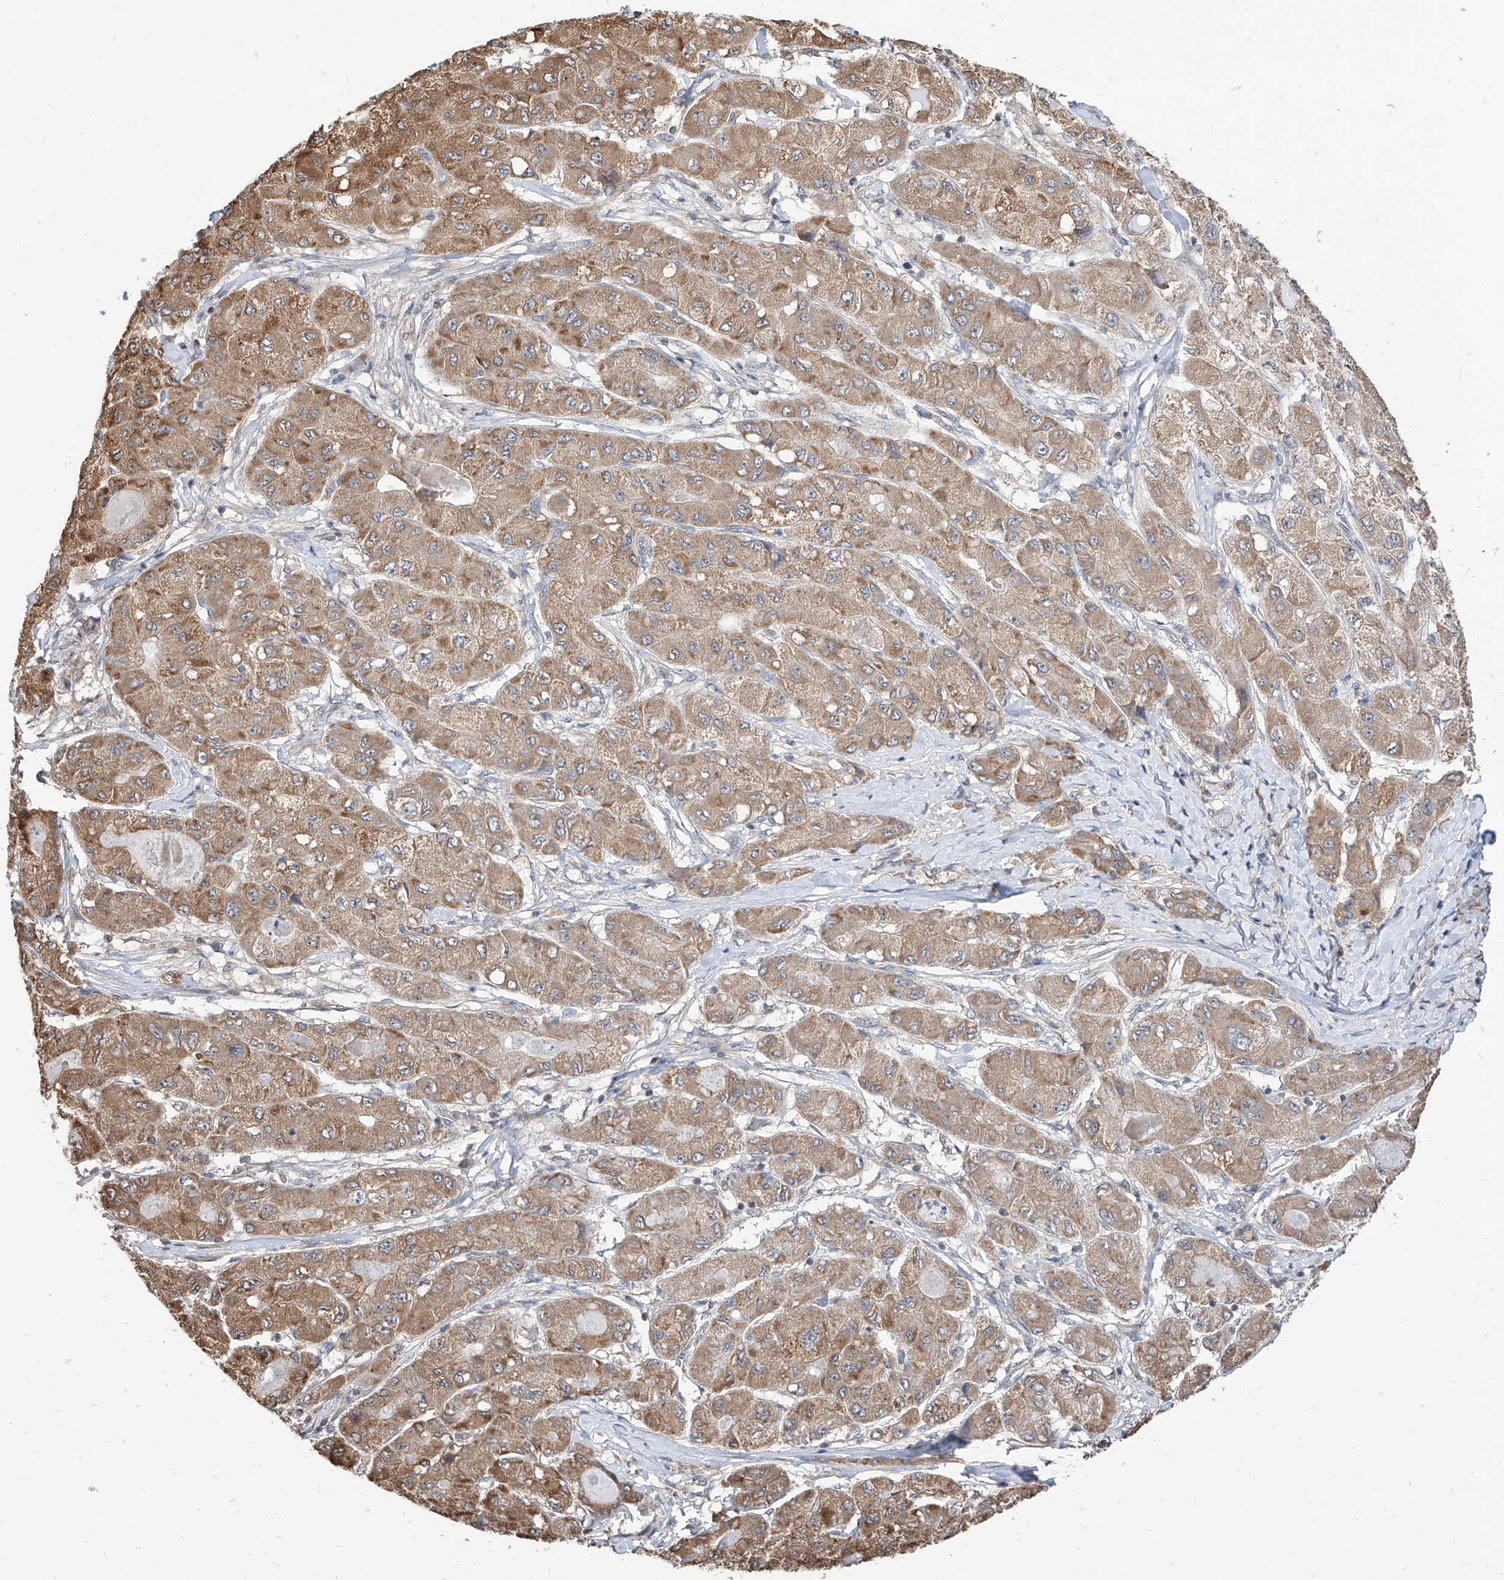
{"staining": {"intensity": "moderate", "quantity": ">75%", "location": "cytoplasmic/membranous"}, "tissue": "liver cancer", "cell_type": "Tumor cells", "image_type": "cancer", "snomed": [{"axis": "morphology", "description": "Carcinoma, Hepatocellular, NOS"}, {"axis": "topography", "description": "Liver"}], "caption": "A photomicrograph of human hepatocellular carcinoma (liver) stained for a protein displays moderate cytoplasmic/membranous brown staining in tumor cells.", "gene": "C8orf82", "patient": {"sex": "male", "age": 80}}